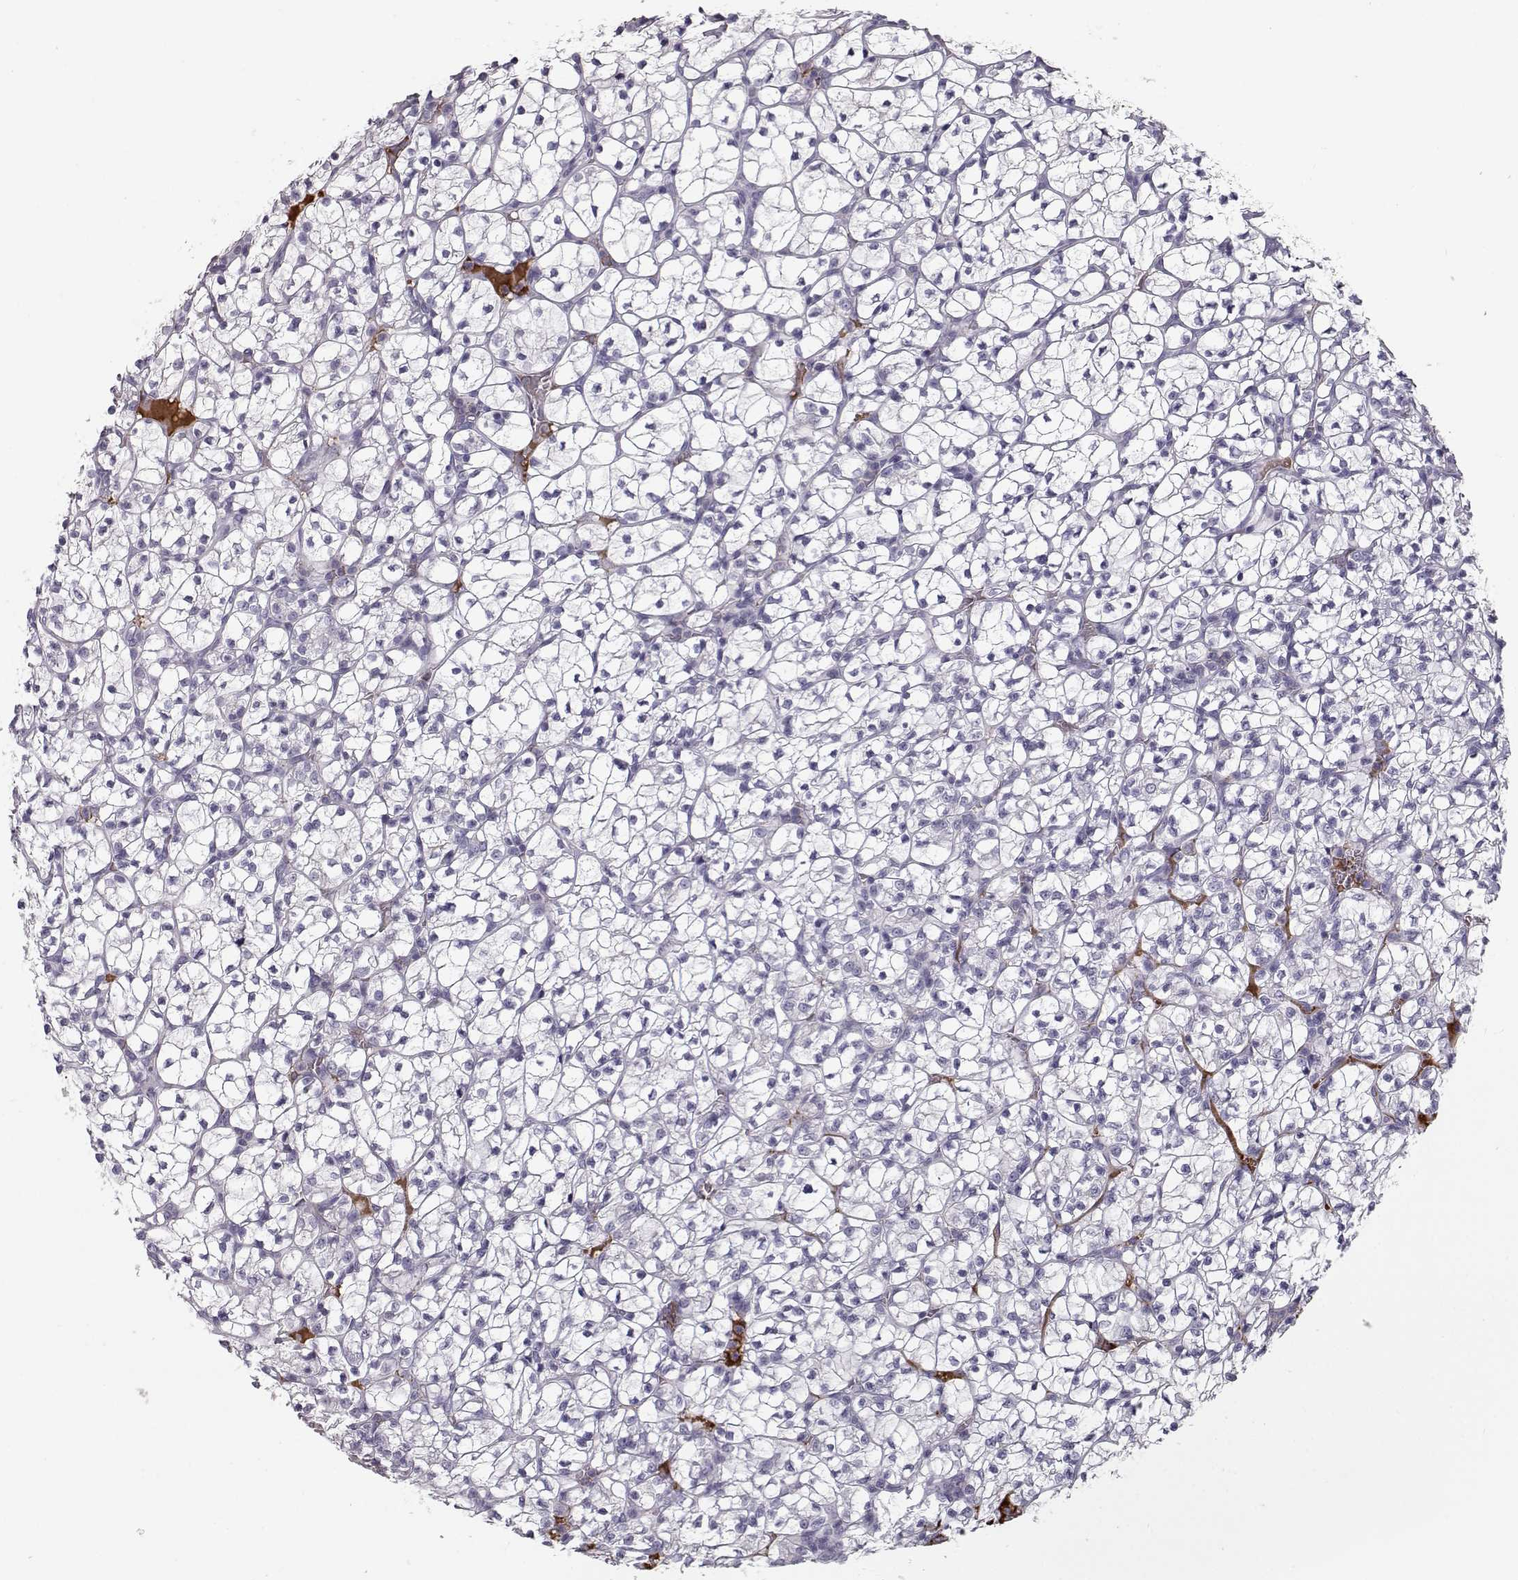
{"staining": {"intensity": "negative", "quantity": "none", "location": "none"}, "tissue": "renal cancer", "cell_type": "Tumor cells", "image_type": "cancer", "snomed": [{"axis": "morphology", "description": "Adenocarcinoma, NOS"}, {"axis": "topography", "description": "Kidney"}], "caption": "The image displays no significant staining in tumor cells of renal adenocarcinoma.", "gene": "CCL19", "patient": {"sex": "female", "age": 89}}